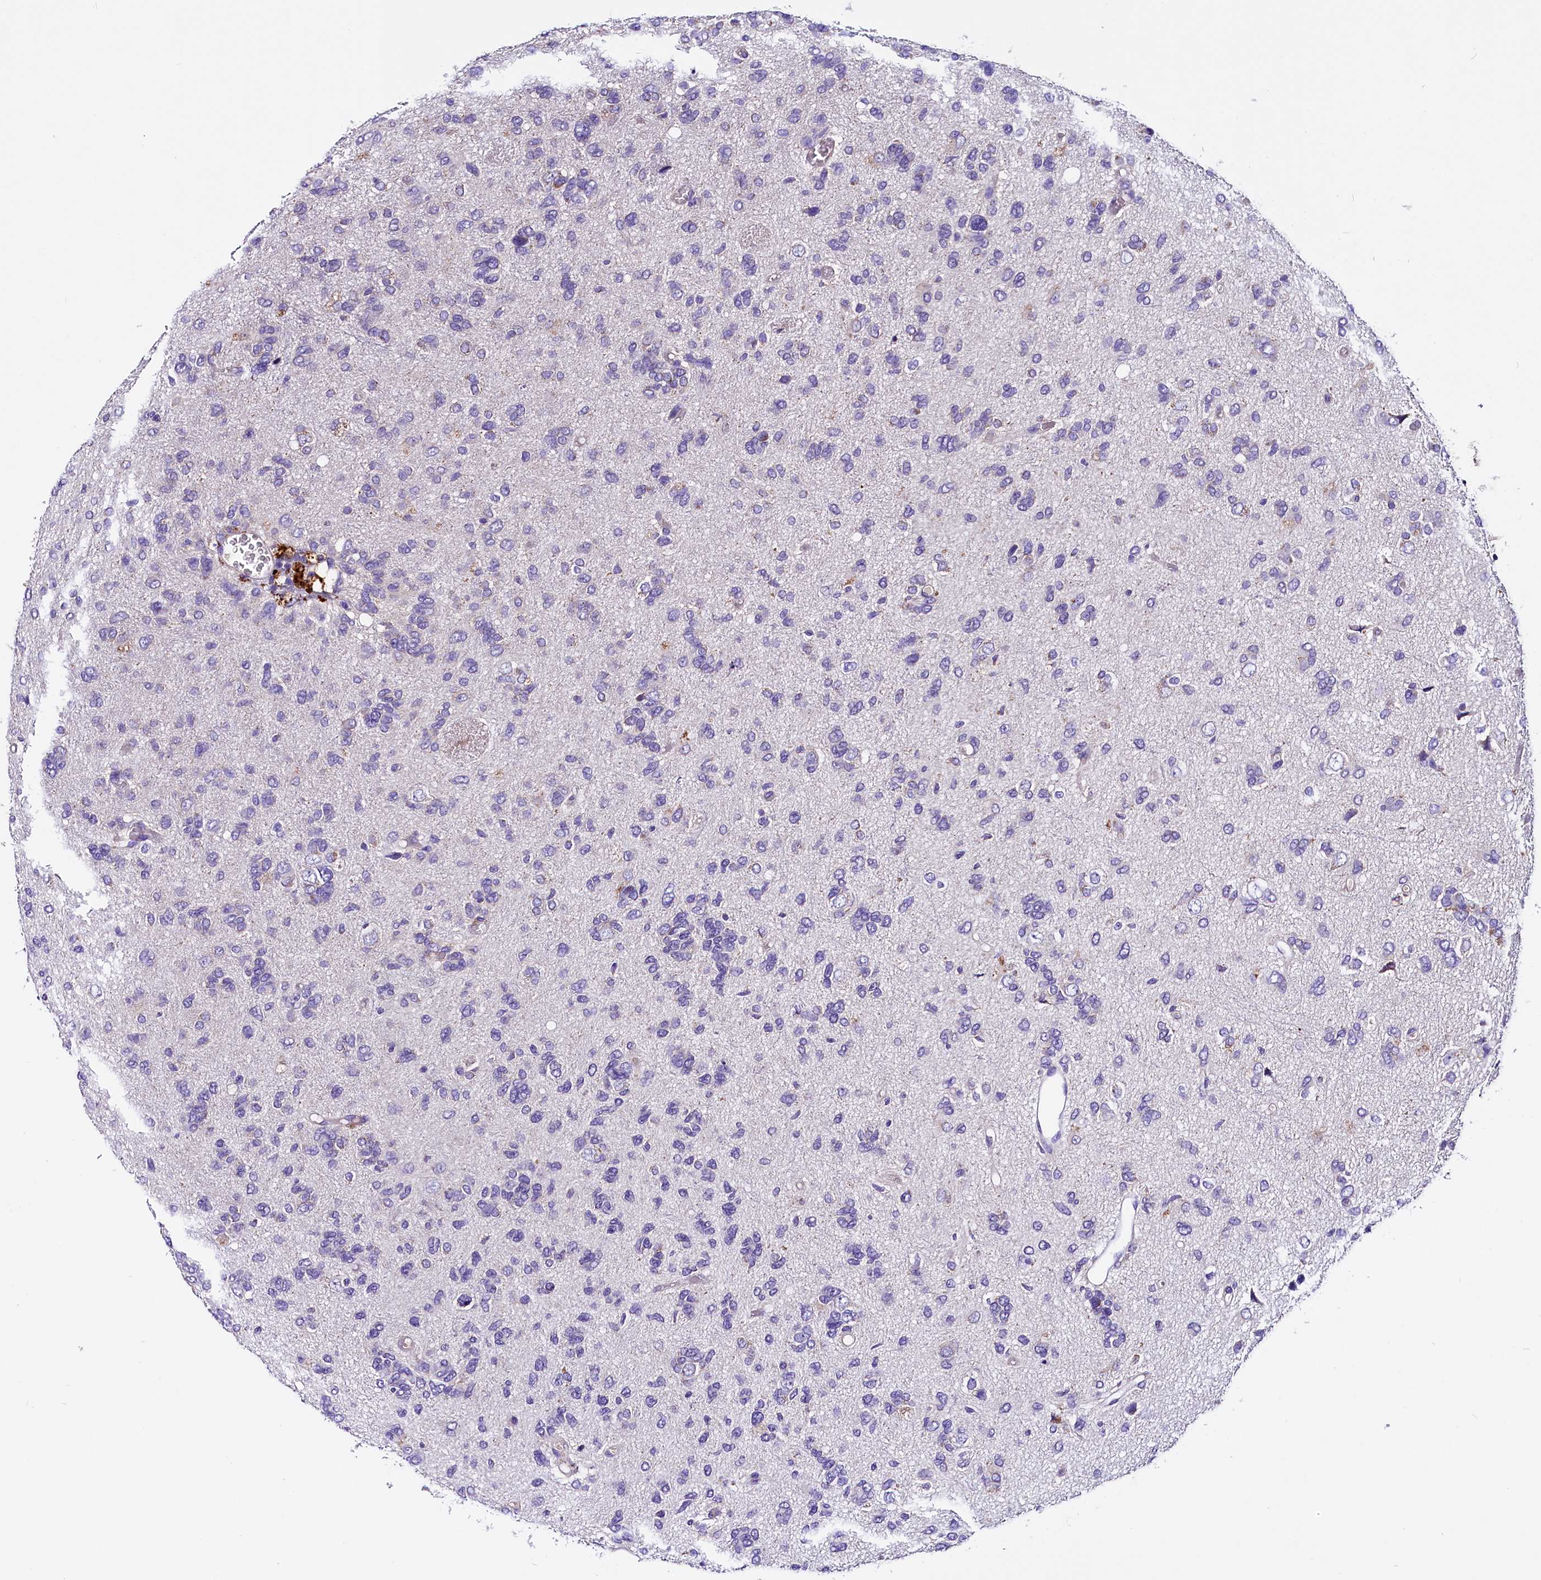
{"staining": {"intensity": "negative", "quantity": "none", "location": "none"}, "tissue": "glioma", "cell_type": "Tumor cells", "image_type": "cancer", "snomed": [{"axis": "morphology", "description": "Glioma, malignant, High grade"}, {"axis": "topography", "description": "Brain"}], "caption": "IHC micrograph of neoplastic tissue: malignant glioma (high-grade) stained with DAB (3,3'-diaminobenzidine) displays no significant protein staining in tumor cells.", "gene": "SIX5", "patient": {"sex": "female", "age": 59}}